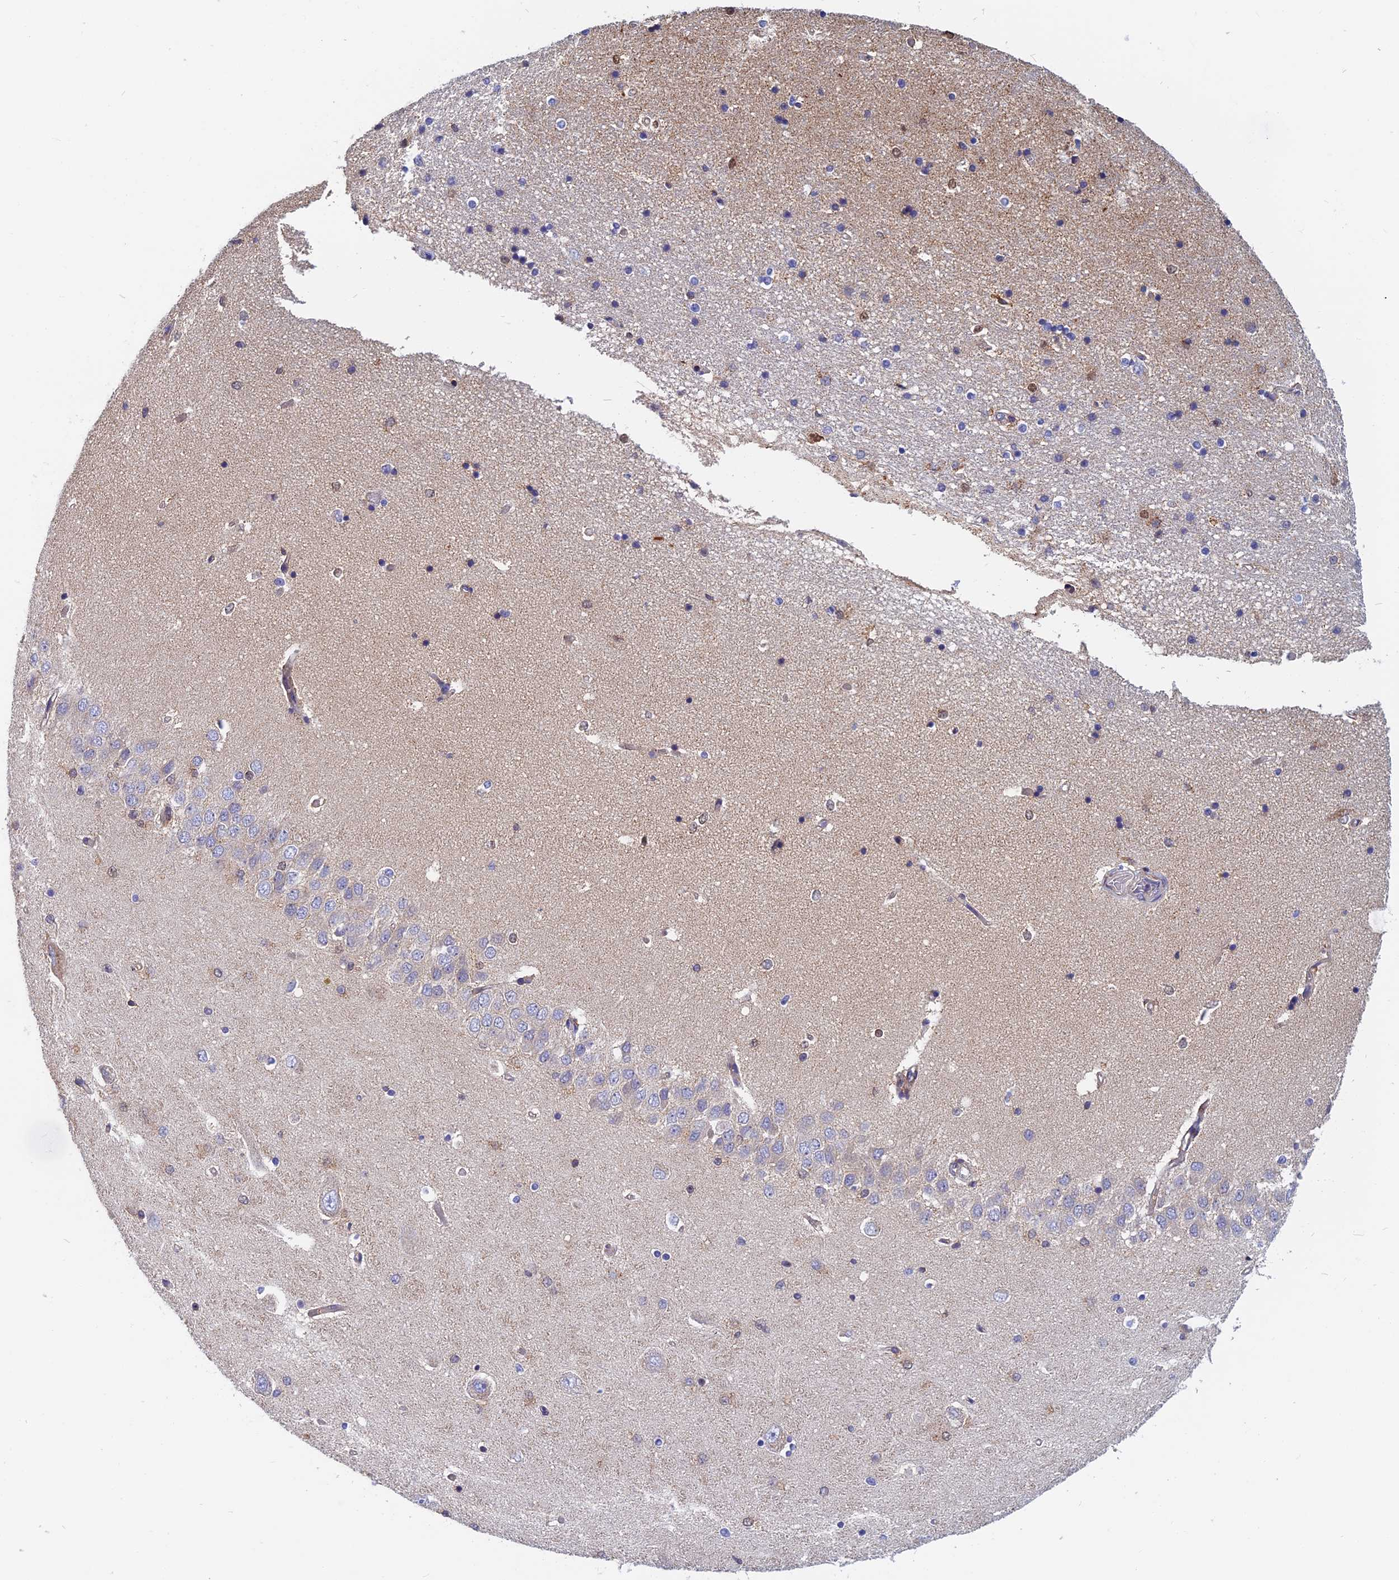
{"staining": {"intensity": "moderate", "quantity": "<25%", "location": "nuclear"}, "tissue": "hippocampus", "cell_type": "Glial cells", "image_type": "normal", "snomed": [{"axis": "morphology", "description": "Normal tissue, NOS"}, {"axis": "topography", "description": "Hippocampus"}], "caption": "Protein staining reveals moderate nuclear expression in approximately <25% of glial cells in benign hippocampus.", "gene": "HSD17B8", "patient": {"sex": "male", "age": 45}}